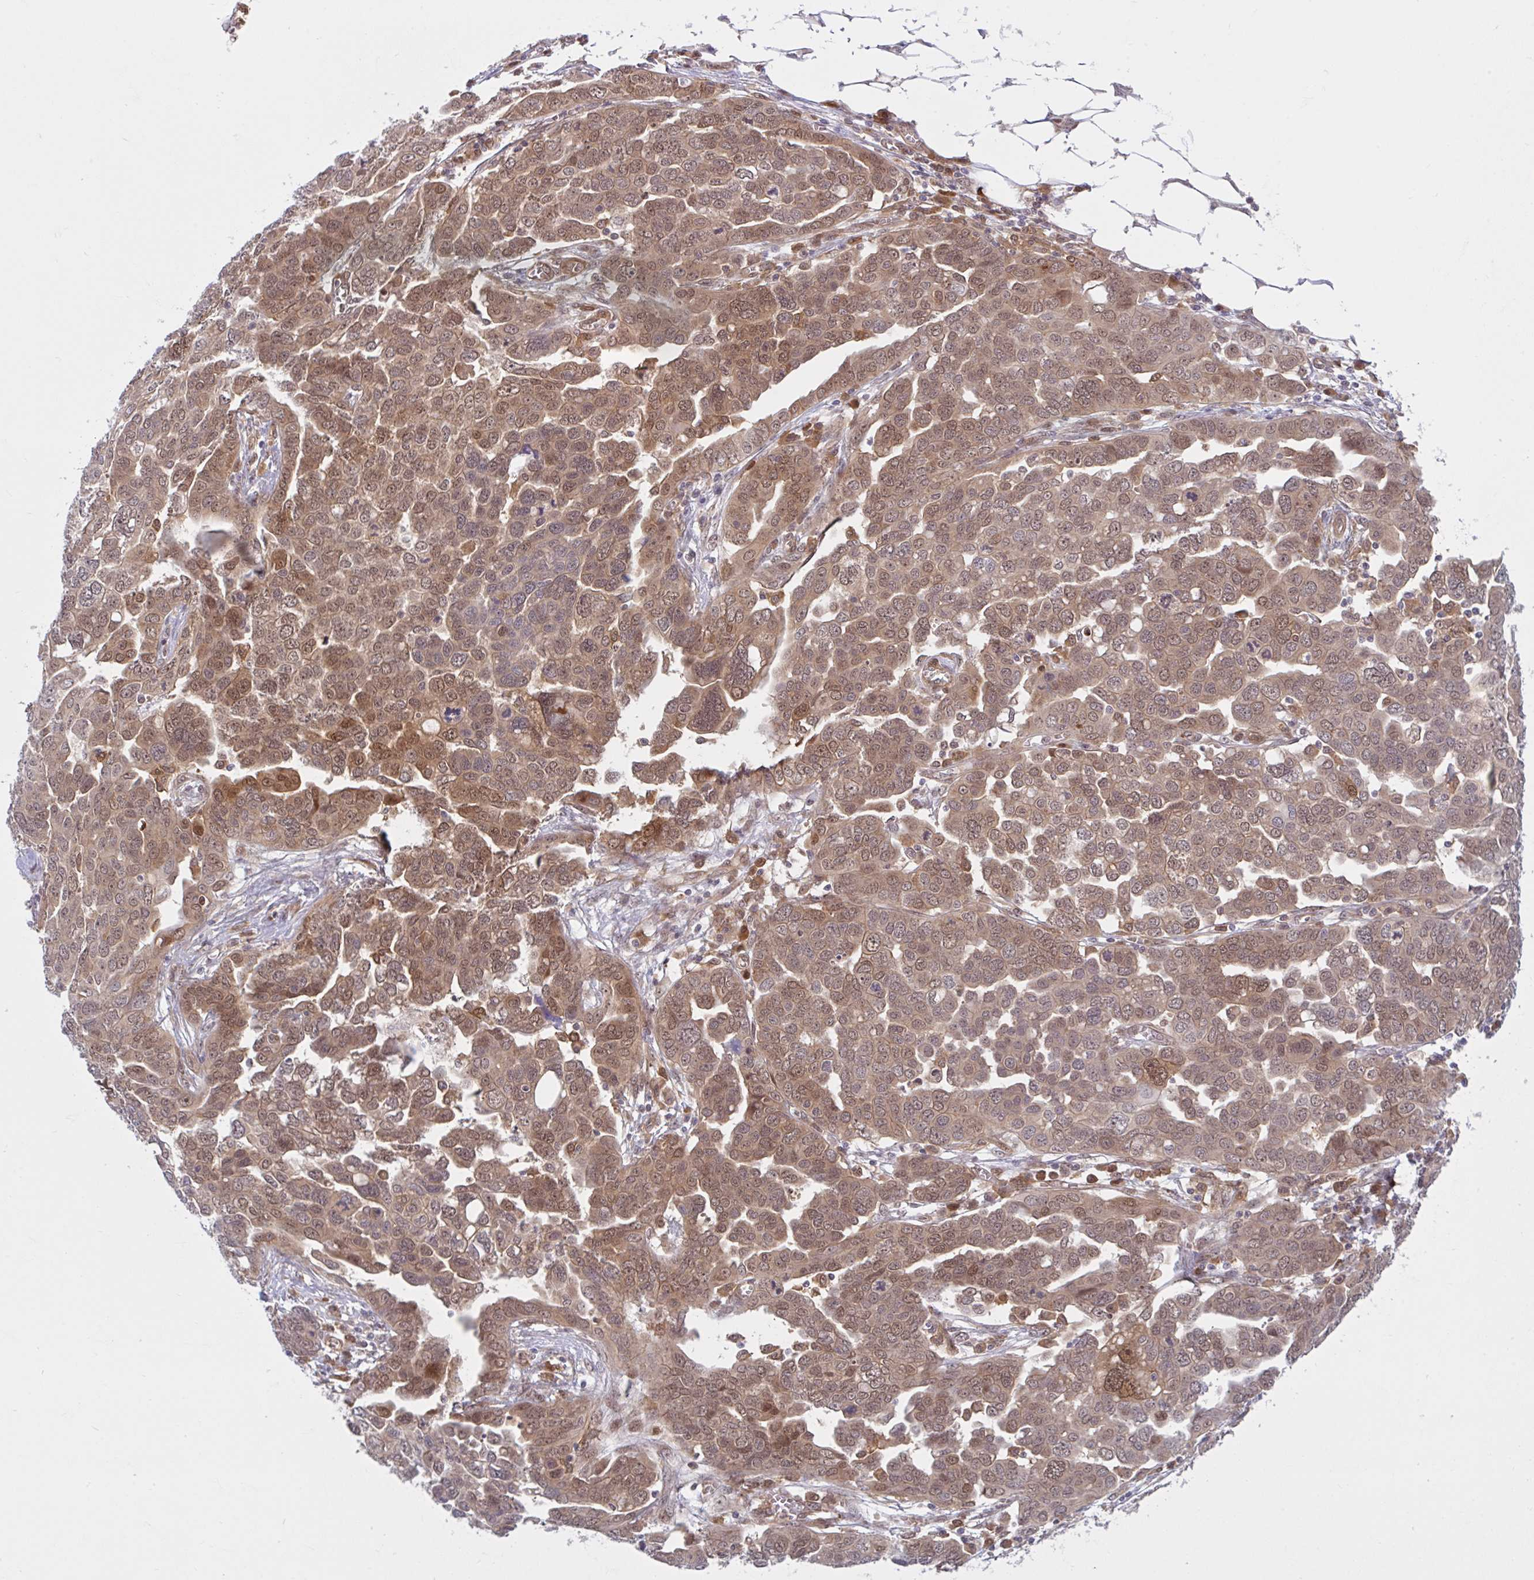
{"staining": {"intensity": "moderate", "quantity": ">75%", "location": "cytoplasmic/membranous,nuclear"}, "tissue": "ovarian cancer", "cell_type": "Tumor cells", "image_type": "cancer", "snomed": [{"axis": "morphology", "description": "Cystadenocarcinoma, serous, NOS"}, {"axis": "topography", "description": "Ovary"}], "caption": "Immunohistochemical staining of ovarian serous cystadenocarcinoma reveals medium levels of moderate cytoplasmic/membranous and nuclear positivity in approximately >75% of tumor cells.", "gene": "HMBS", "patient": {"sex": "female", "age": 59}}